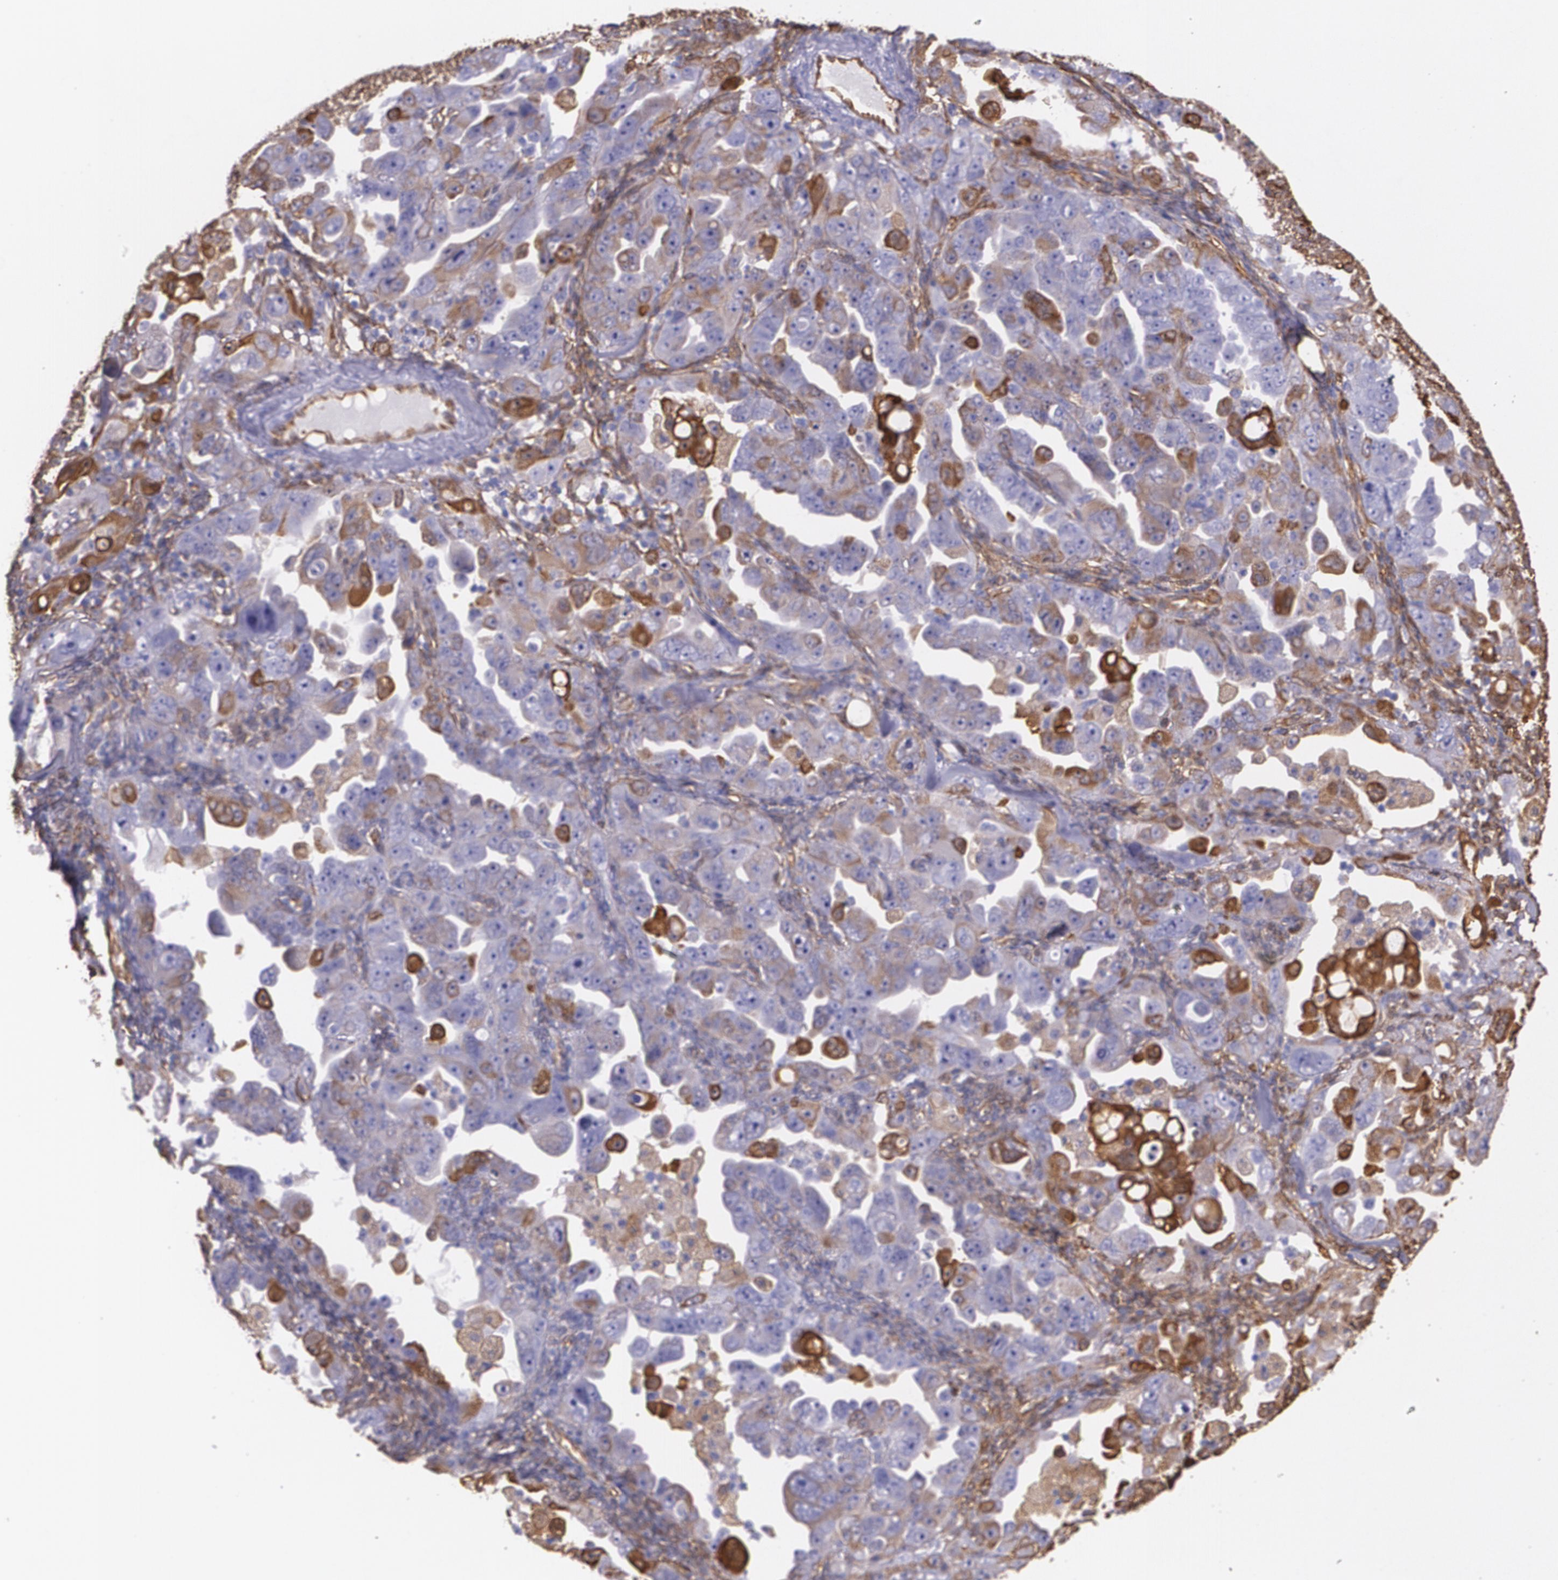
{"staining": {"intensity": "moderate", "quantity": "<25%", "location": "cytoplasmic/membranous"}, "tissue": "ovarian cancer", "cell_type": "Tumor cells", "image_type": "cancer", "snomed": [{"axis": "morphology", "description": "Cystadenocarcinoma, serous, NOS"}, {"axis": "topography", "description": "Ovary"}], "caption": "Ovarian cancer (serous cystadenocarcinoma) stained for a protein displays moderate cytoplasmic/membranous positivity in tumor cells.", "gene": "MMP2", "patient": {"sex": "female", "age": 66}}